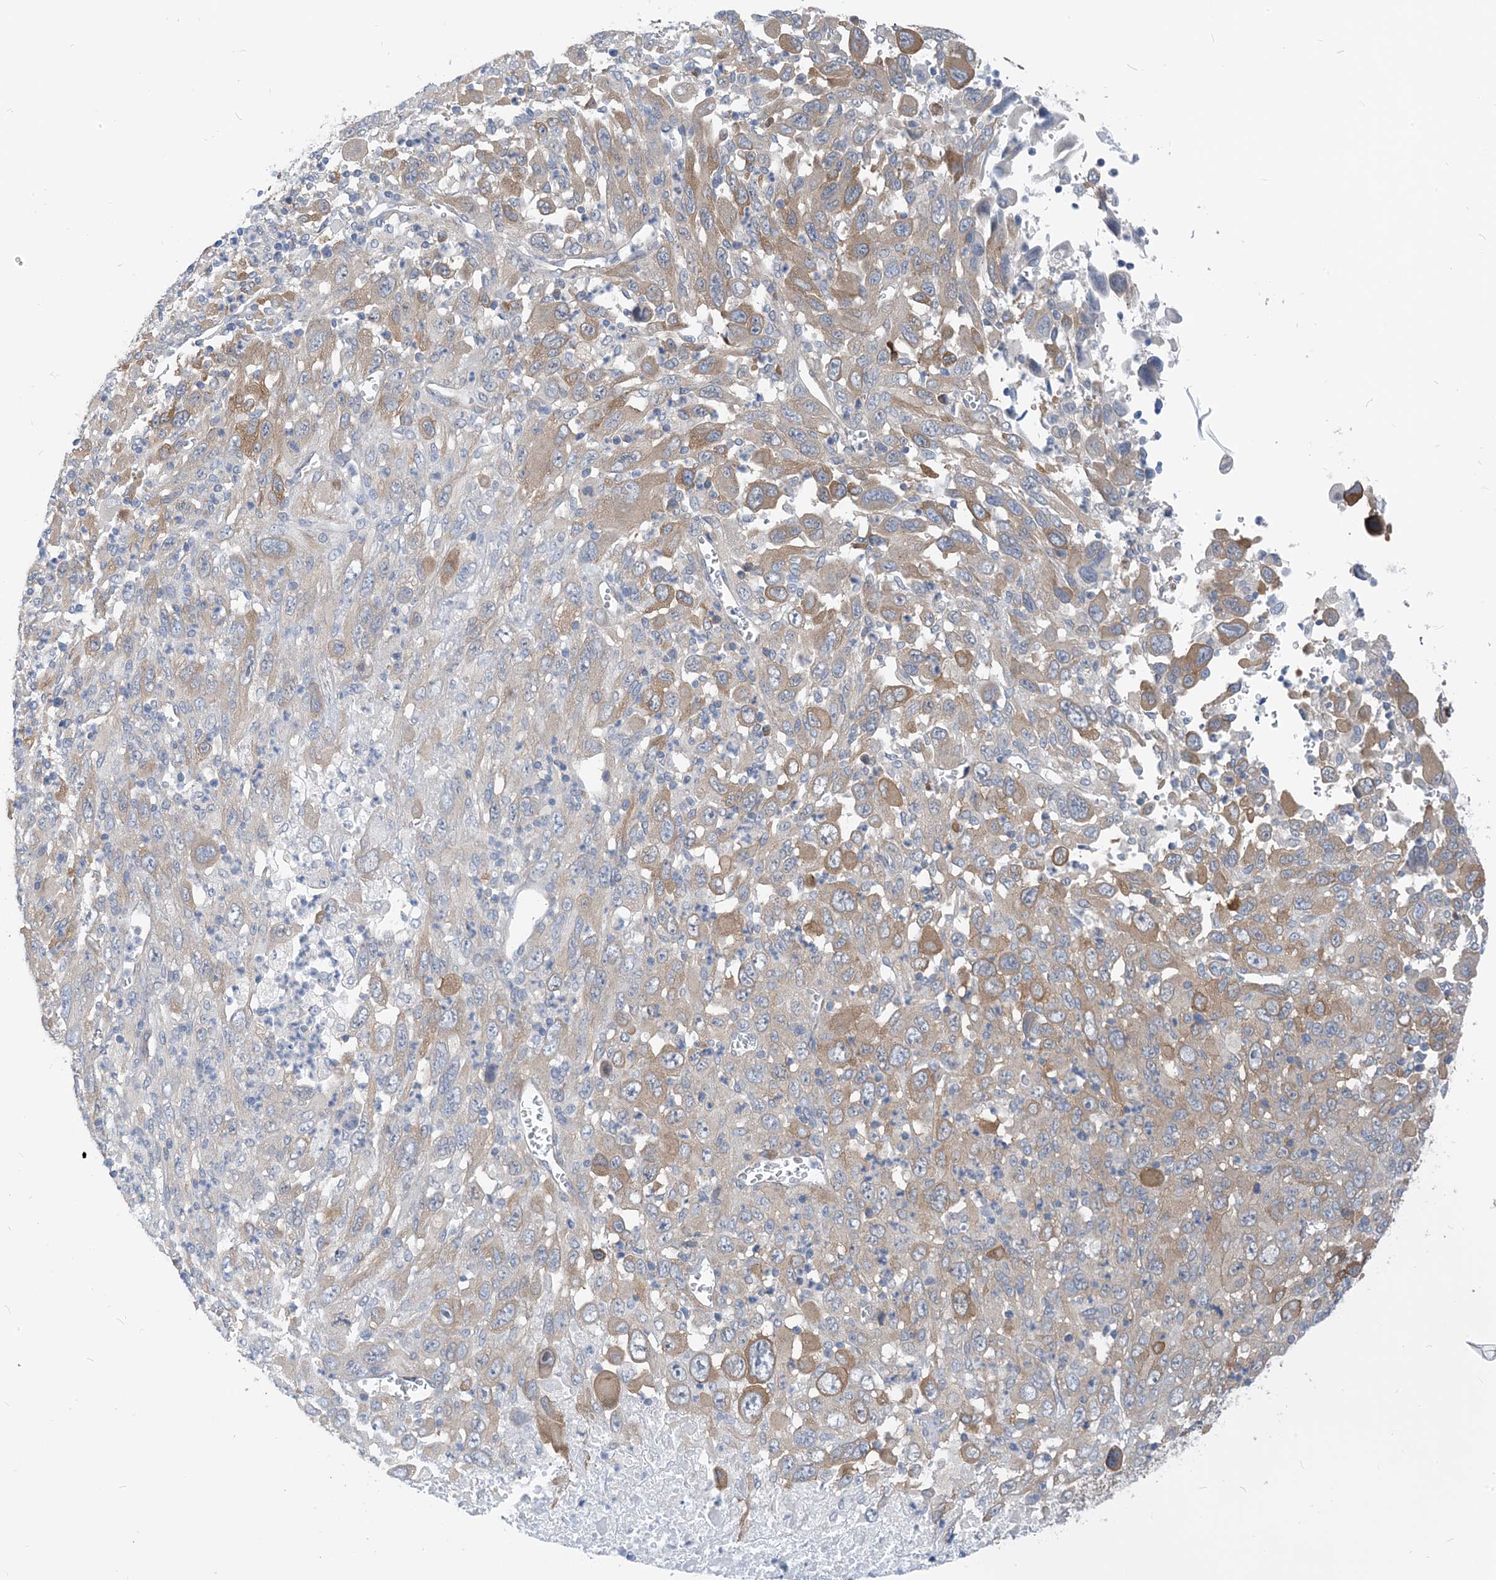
{"staining": {"intensity": "moderate", "quantity": "25%-75%", "location": "cytoplasmic/membranous"}, "tissue": "melanoma", "cell_type": "Tumor cells", "image_type": "cancer", "snomed": [{"axis": "morphology", "description": "Malignant melanoma, Metastatic site"}, {"axis": "topography", "description": "Skin"}], "caption": "Melanoma stained for a protein reveals moderate cytoplasmic/membranous positivity in tumor cells.", "gene": "PLEKHA3", "patient": {"sex": "female", "age": 56}}